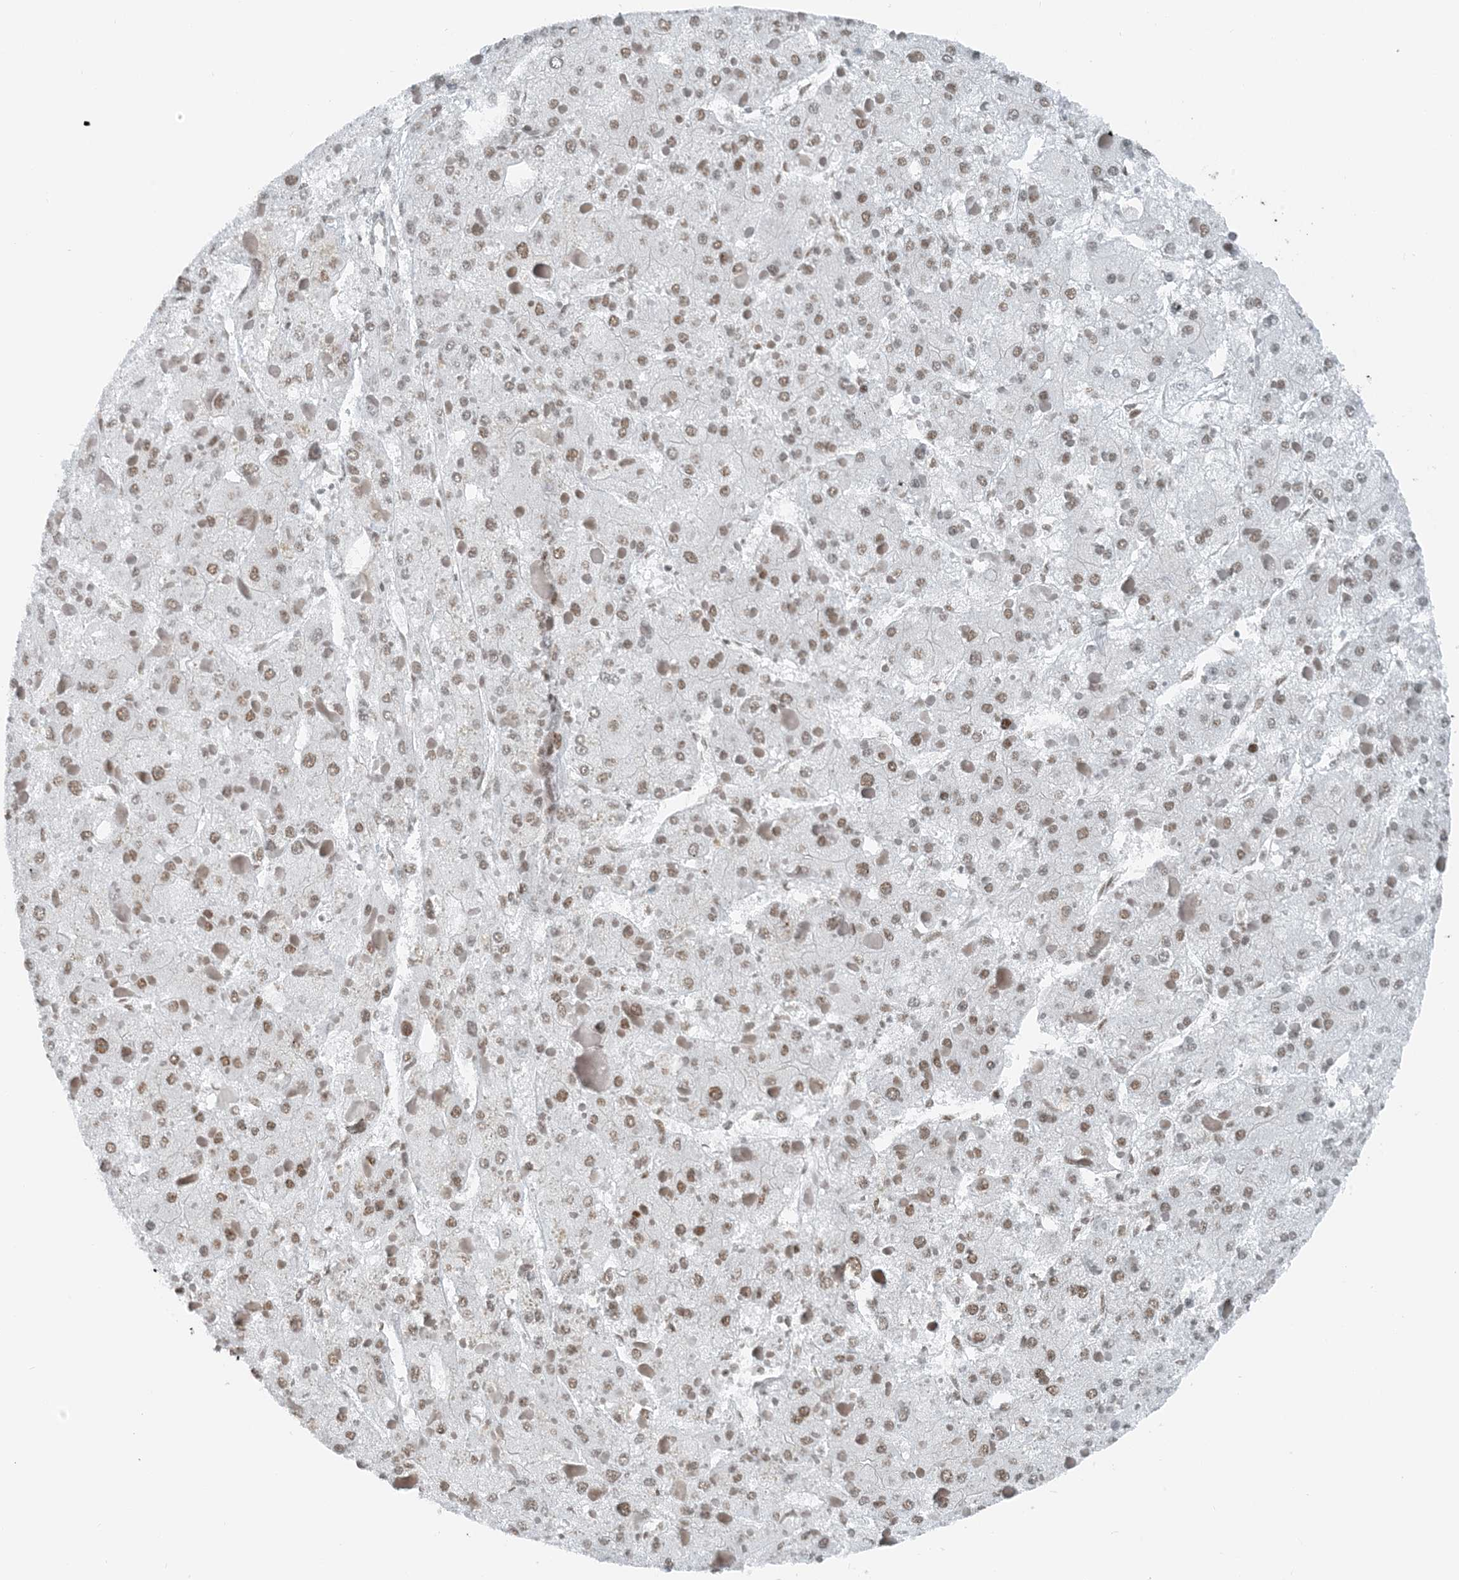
{"staining": {"intensity": "moderate", "quantity": ">75%", "location": "nuclear"}, "tissue": "liver cancer", "cell_type": "Tumor cells", "image_type": "cancer", "snomed": [{"axis": "morphology", "description": "Carcinoma, Hepatocellular, NOS"}, {"axis": "topography", "description": "Liver"}], "caption": "Liver hepatocellular carcinoma stained with immunohistochemistry (IHC) shows moderate nuclear positivity in about >75% of tumor cells. (Stains: DAB (3,3'-diaminobenzidine) in brown, nuclei in blue, Microscopy: brightfield microscopy at high magnification).", "gene": "ZNF500", "patient": {"sex": "female", "age": 73}}